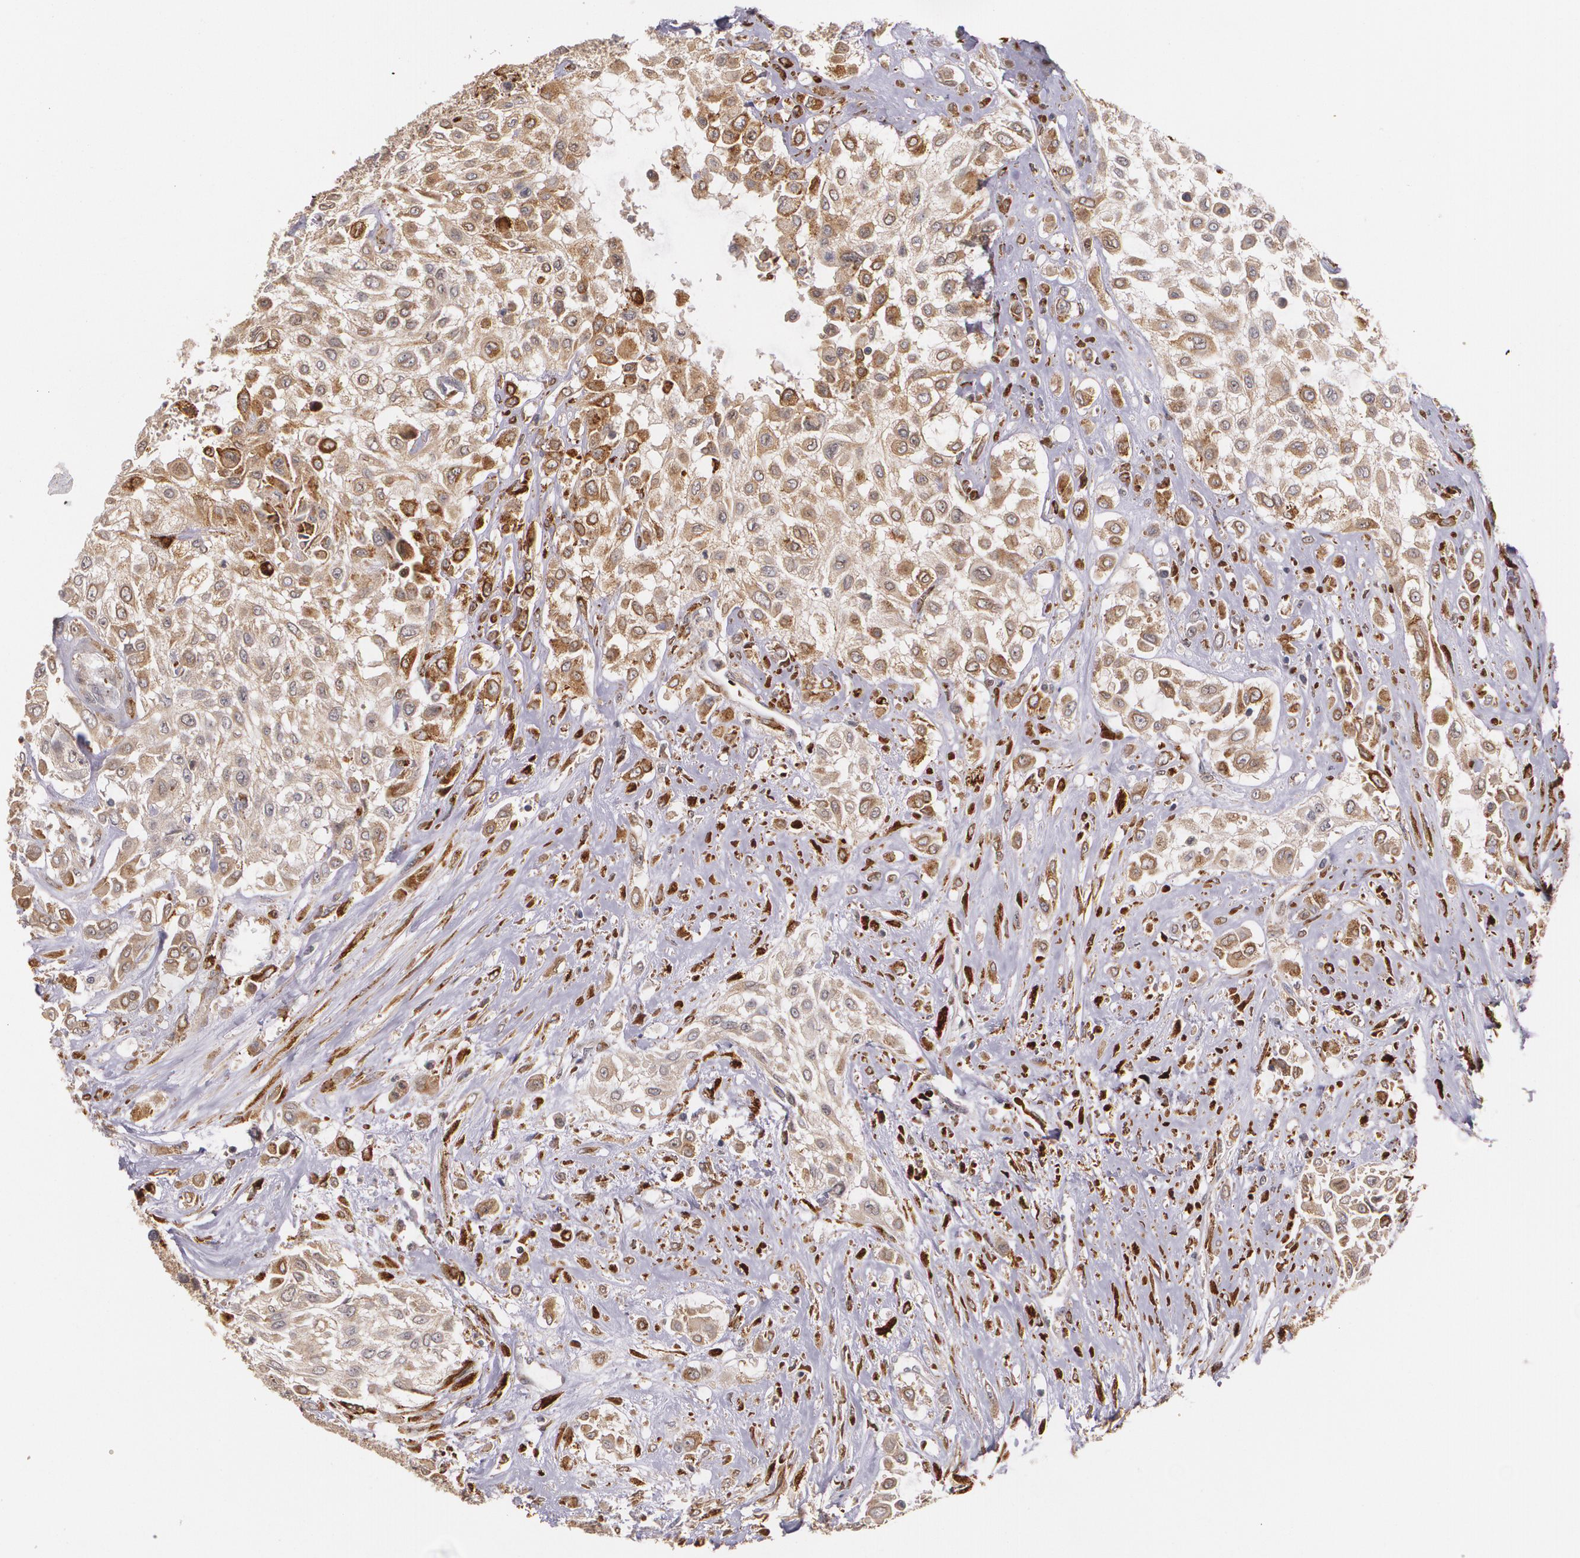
{"staining": {"intensity": "moderate", "quantity": ">75%", "location": "cytoplasmic/membranous"}, "tissue": "urothelial cancer", "cell_type": "Tumor cells", "image_type": "cancer", "snomed": [{"axis": "morphology", "description": "Urothelial carcinoma, High grade"}, {"axis": "topography", "description": "Urinary bladder"}], "caption": "IHC image of neoplastic tissue: high-grade urothelial carcinoma stained using immunohistochemistry shows medium levels of moderate protein expression localized specifically in the cytoplasmic/membranous of tumor cells, appearing as a cytoplasmic/membranous brown color.", "gene": "IFNGR2", "patient": {"sex": "male", "age": 57}}